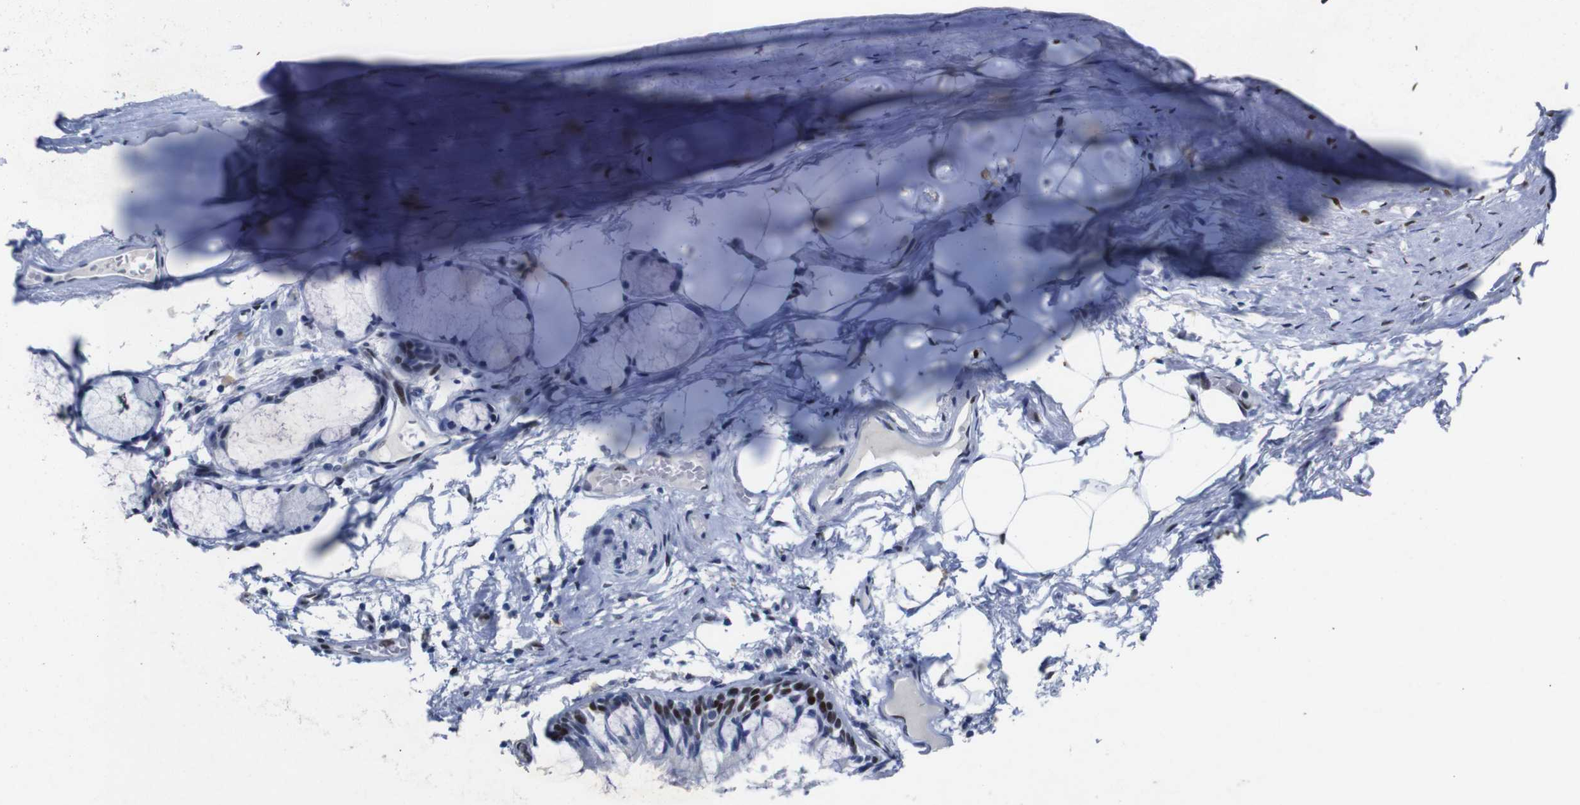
{"staining": {"intensity": "negative", "quantity": "none", "location": "none"}, "tissue": "adipose tissue", "cell_type": "Adipocytes", "image_type": "normal", "snomed": [{"axis": "morphology", "description": "Normal tissue, NOS"}, {"axis": "topography", "description": "Cartilage tissue"}, {"axis": "topography", "description": "Bronchus"}], "caption": "This micrograph is of unremarkable adipose tissue stained with IHC to label a protein in brown with the nuclei are counter-stained blue. There is no expression in adipocytes.", "gene": "FOSL2", "patient": {"sex": "female", "age": 73}}